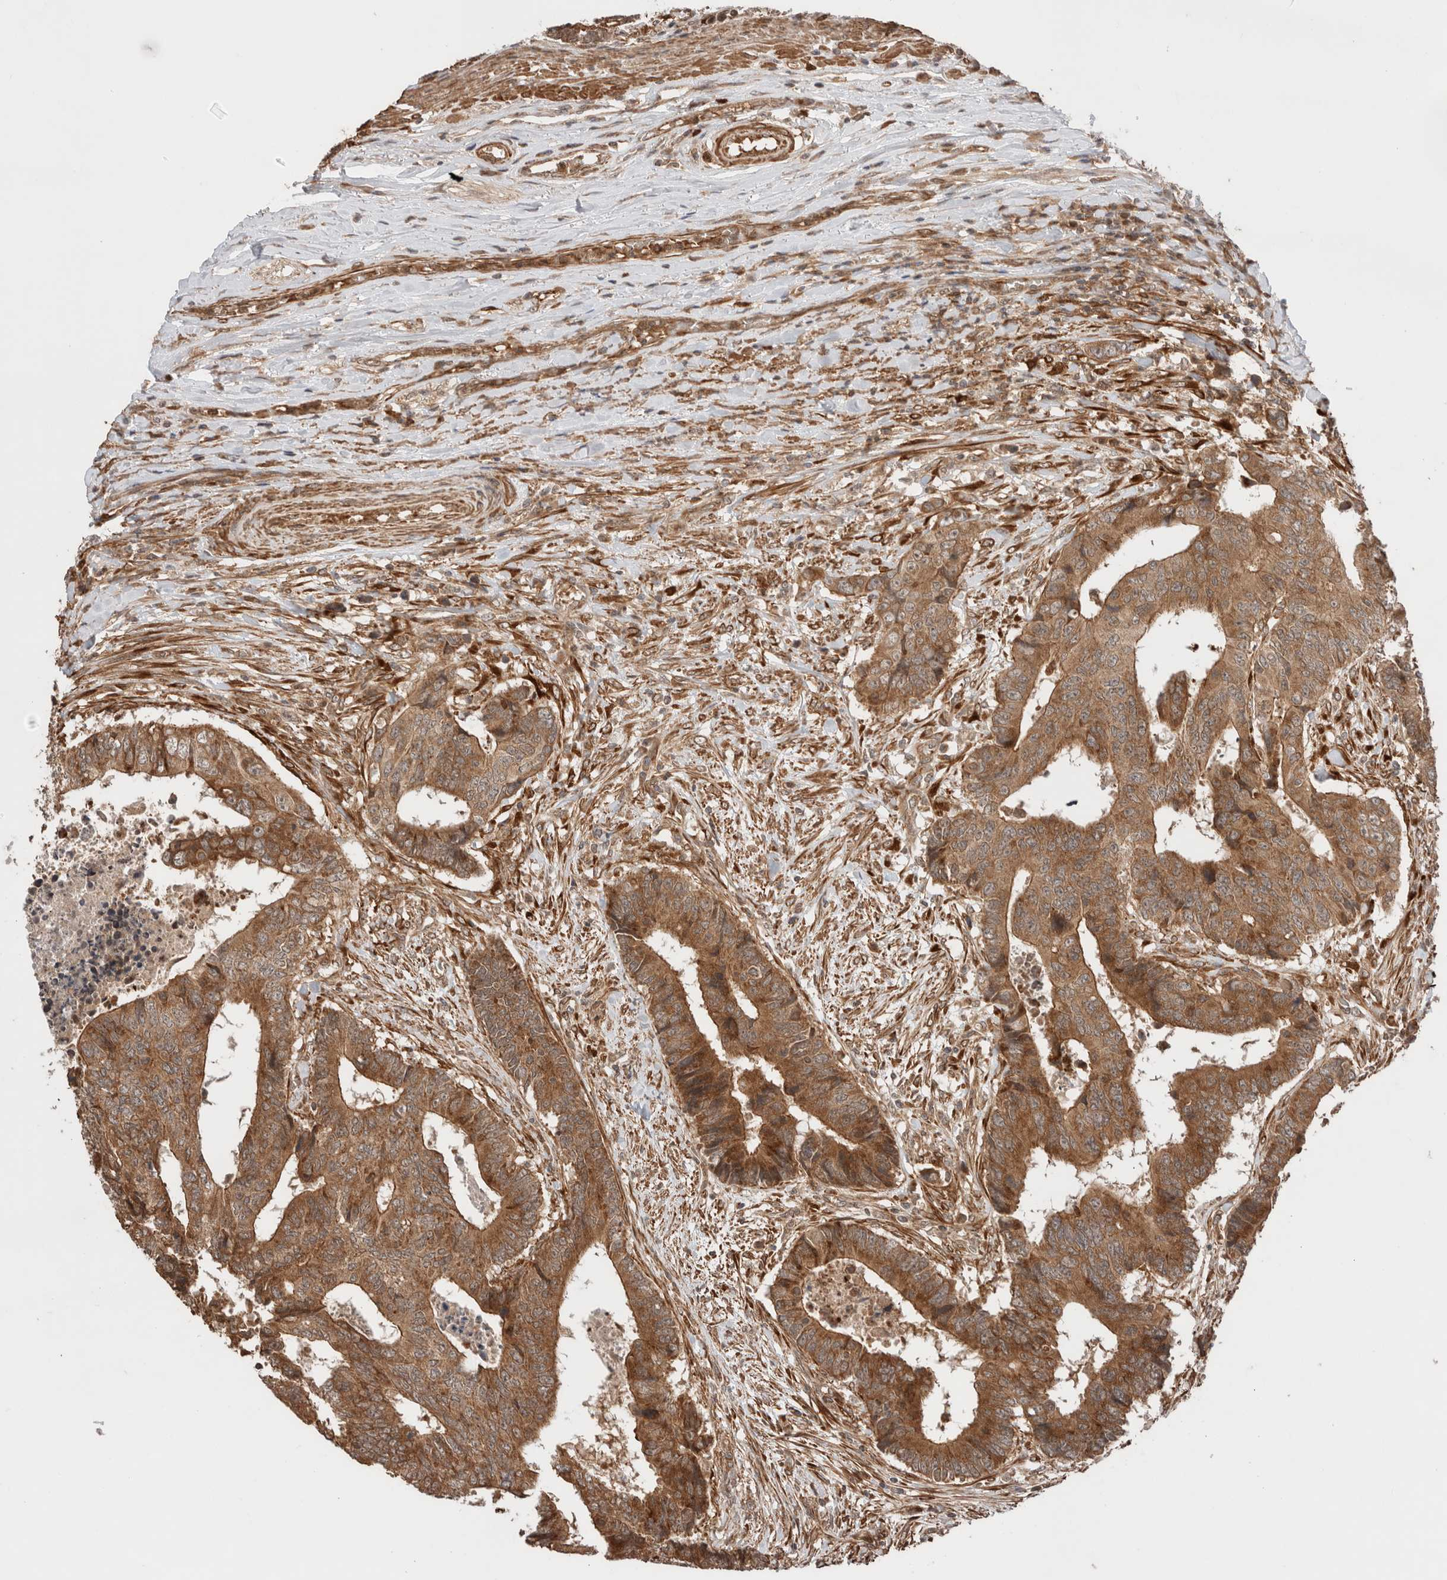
{"staining": {"intensity": "strong", "quantity": ">75%", "location": "cytoplasmic/membranous"}, "tissue": "colorectal cancer", "cell_type": "Tumor cells", "image_type": "cancer", "snomed": [{"axis": "morphology", "description": "Adenocarcinoma, NOS"}, {"axis": "topography", "description": "Rectum"}], "caption": "Immunohistochemical staining of human colorectal cancer exhibits strong cytoplasmic/membranous protein positivity in approximately >75% of tumor cells.", "gene": "ZNF649", "patient": {"sex": "male", "age": 84}}